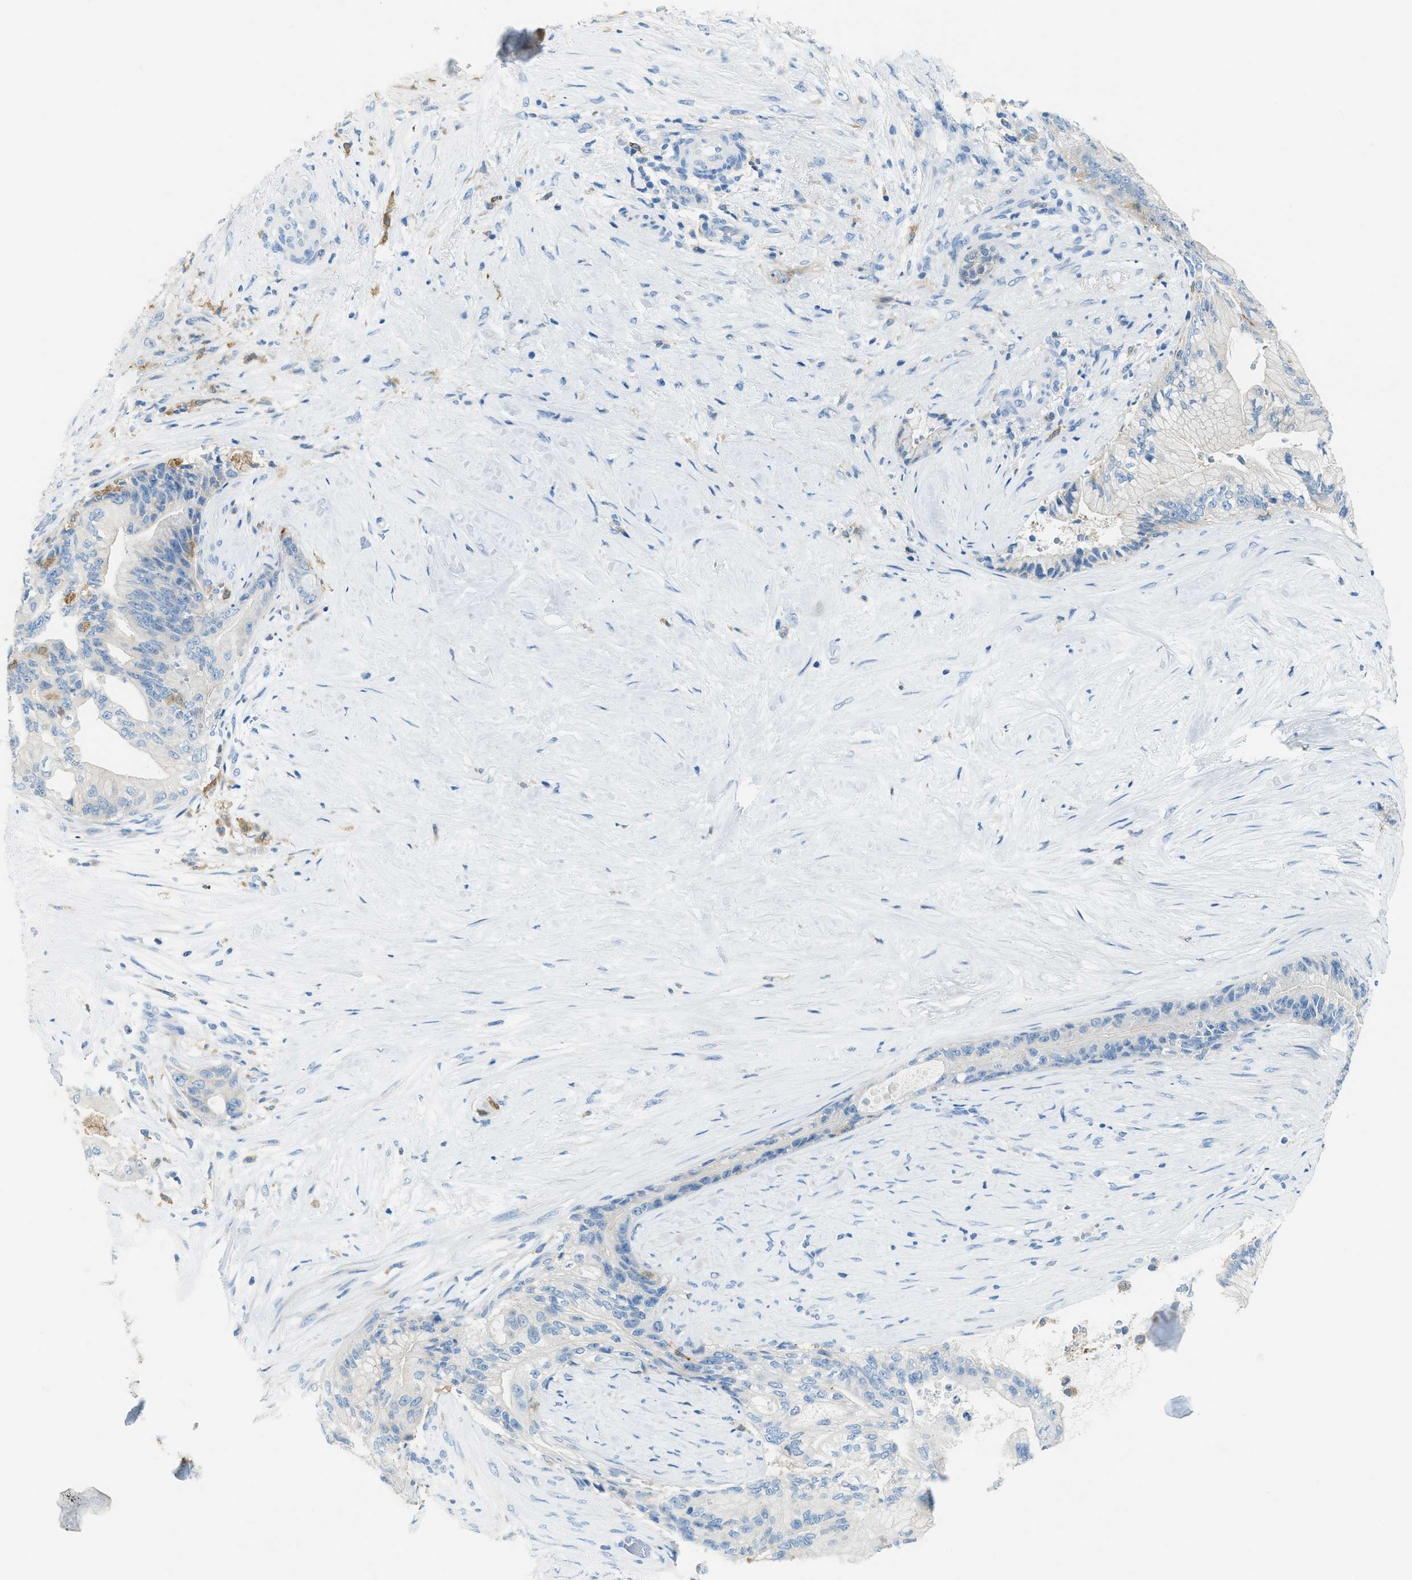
{"staining": {"intensity": "negative", "quantity": "none", "location": "none"}, "tissue": "pancreatic cancer", "cell_type": "Tumor cells", "image_type": "cancer", "snomed": [{"axis": "morphology", "description": "Adenocarcinoma, NOS"}, {"axis": "topography", "description": "Pancreas"}], "caption": "High magnification brightfield microscopy of pancreatic cancer (adenocarcinoma) stained with DAB (brown) and counterstained with hematoxylin (blue): tumor cells show no significant expression. Brightfield microscopy of immunohistochemistry stained with DAB (brown) and hematoxylin (blue), captured at high magnification.", "gene": "MATCAP2", "patient": {"sex": "male", "age": 59}}